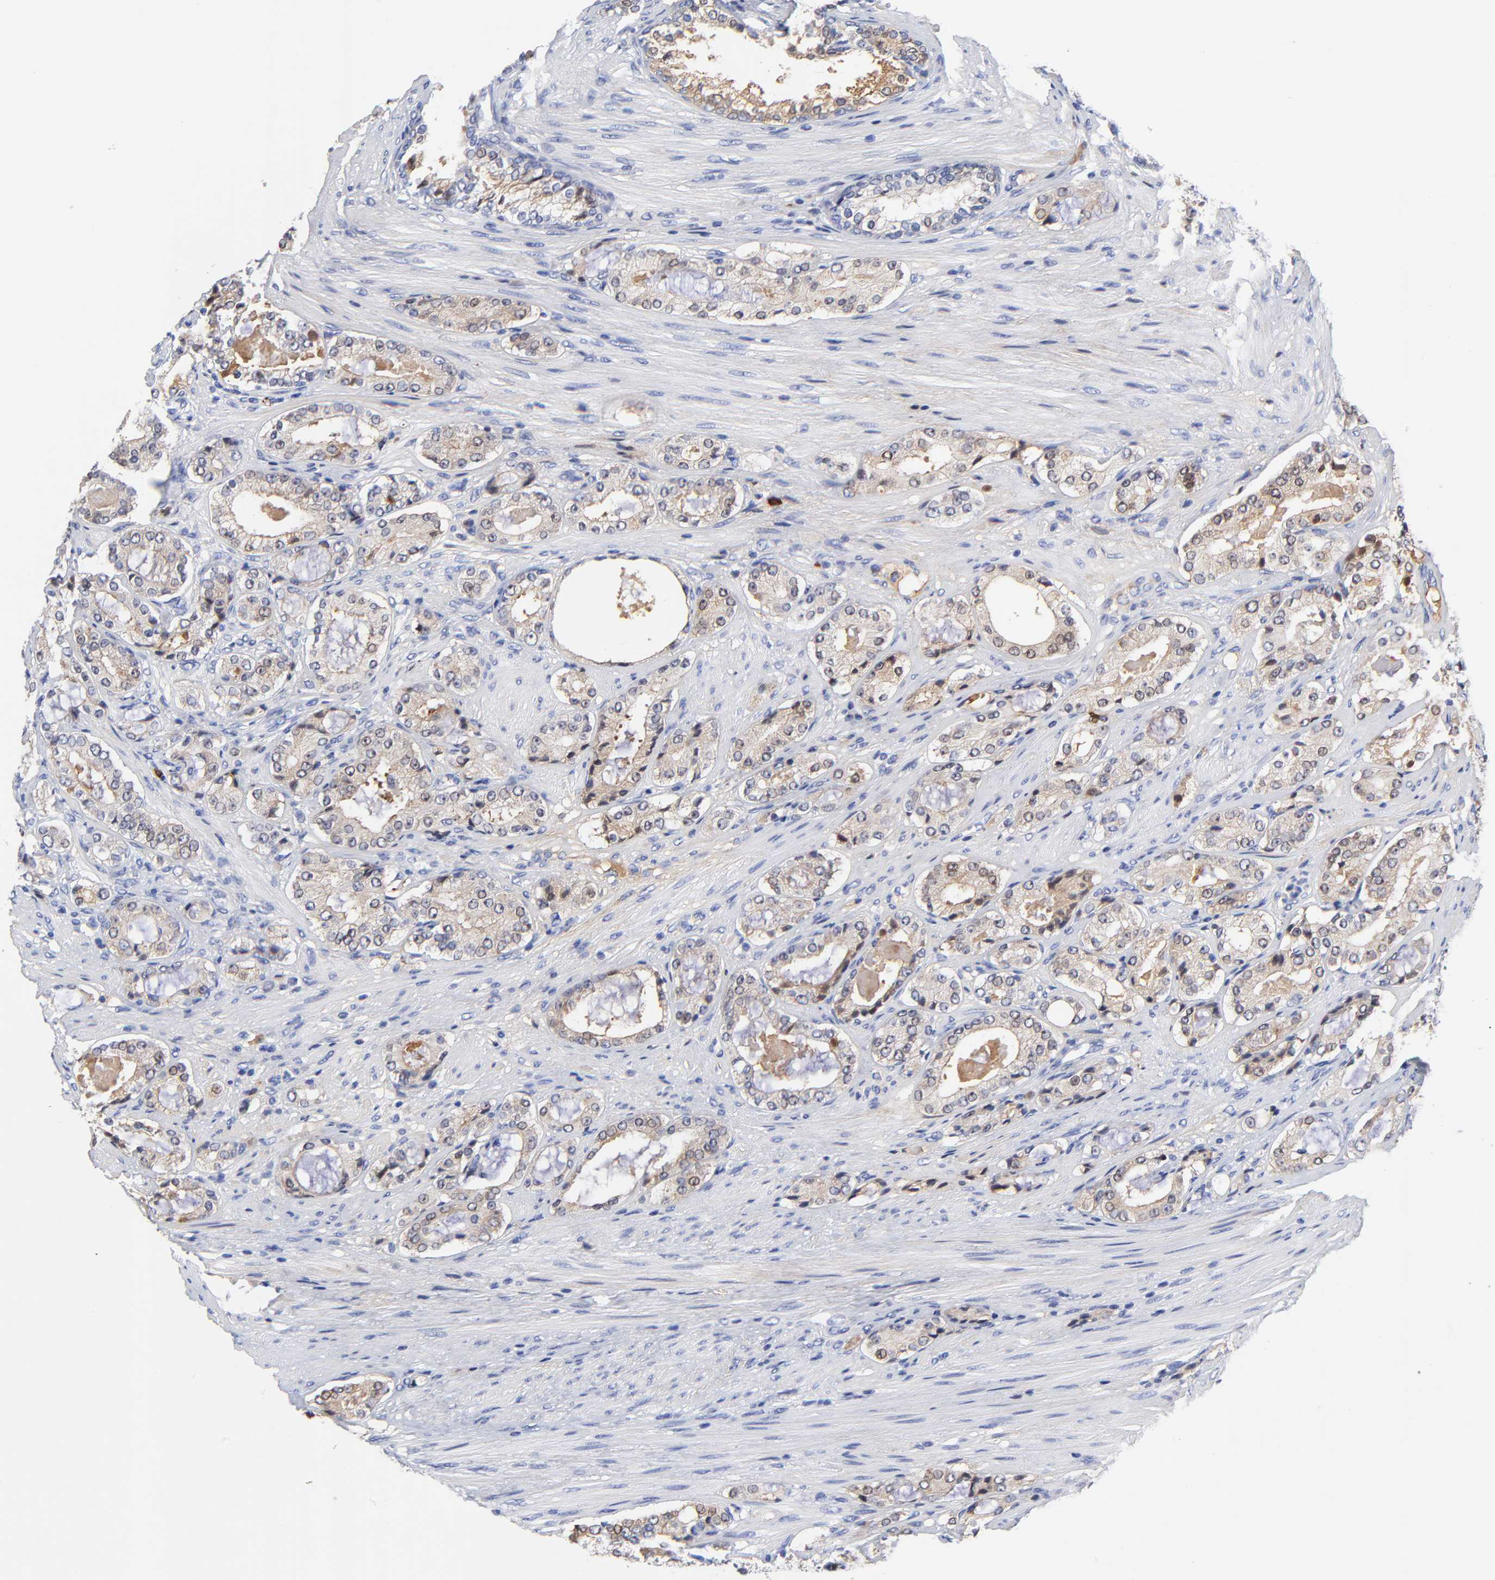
{"staining": {"intensity": "weak", "quantity": "25%-75%", "location": "cytoplasmic/membranous,nuclear"}, "tissue": "prostate cancer", "cell_type": "Tumor cells", "image_type": "cancer", "snomed": [{"axis": "morphology", "description": "Adenocarcinoma, High grade"}, {"axis": "topography", "description": "Prostate"}], "caption": "Protein staining shows weak cytoplasmic/membranous and nuclear positivity in approximately 25%-75% of tumor cells in prostate cancer. Using DAB (brown) and hematoxylin (blue) stains, captured at high magnification using brightfield microscopy.", "gene": "IGLV3-10", "patient": {"sex": "male", "age": 72}}